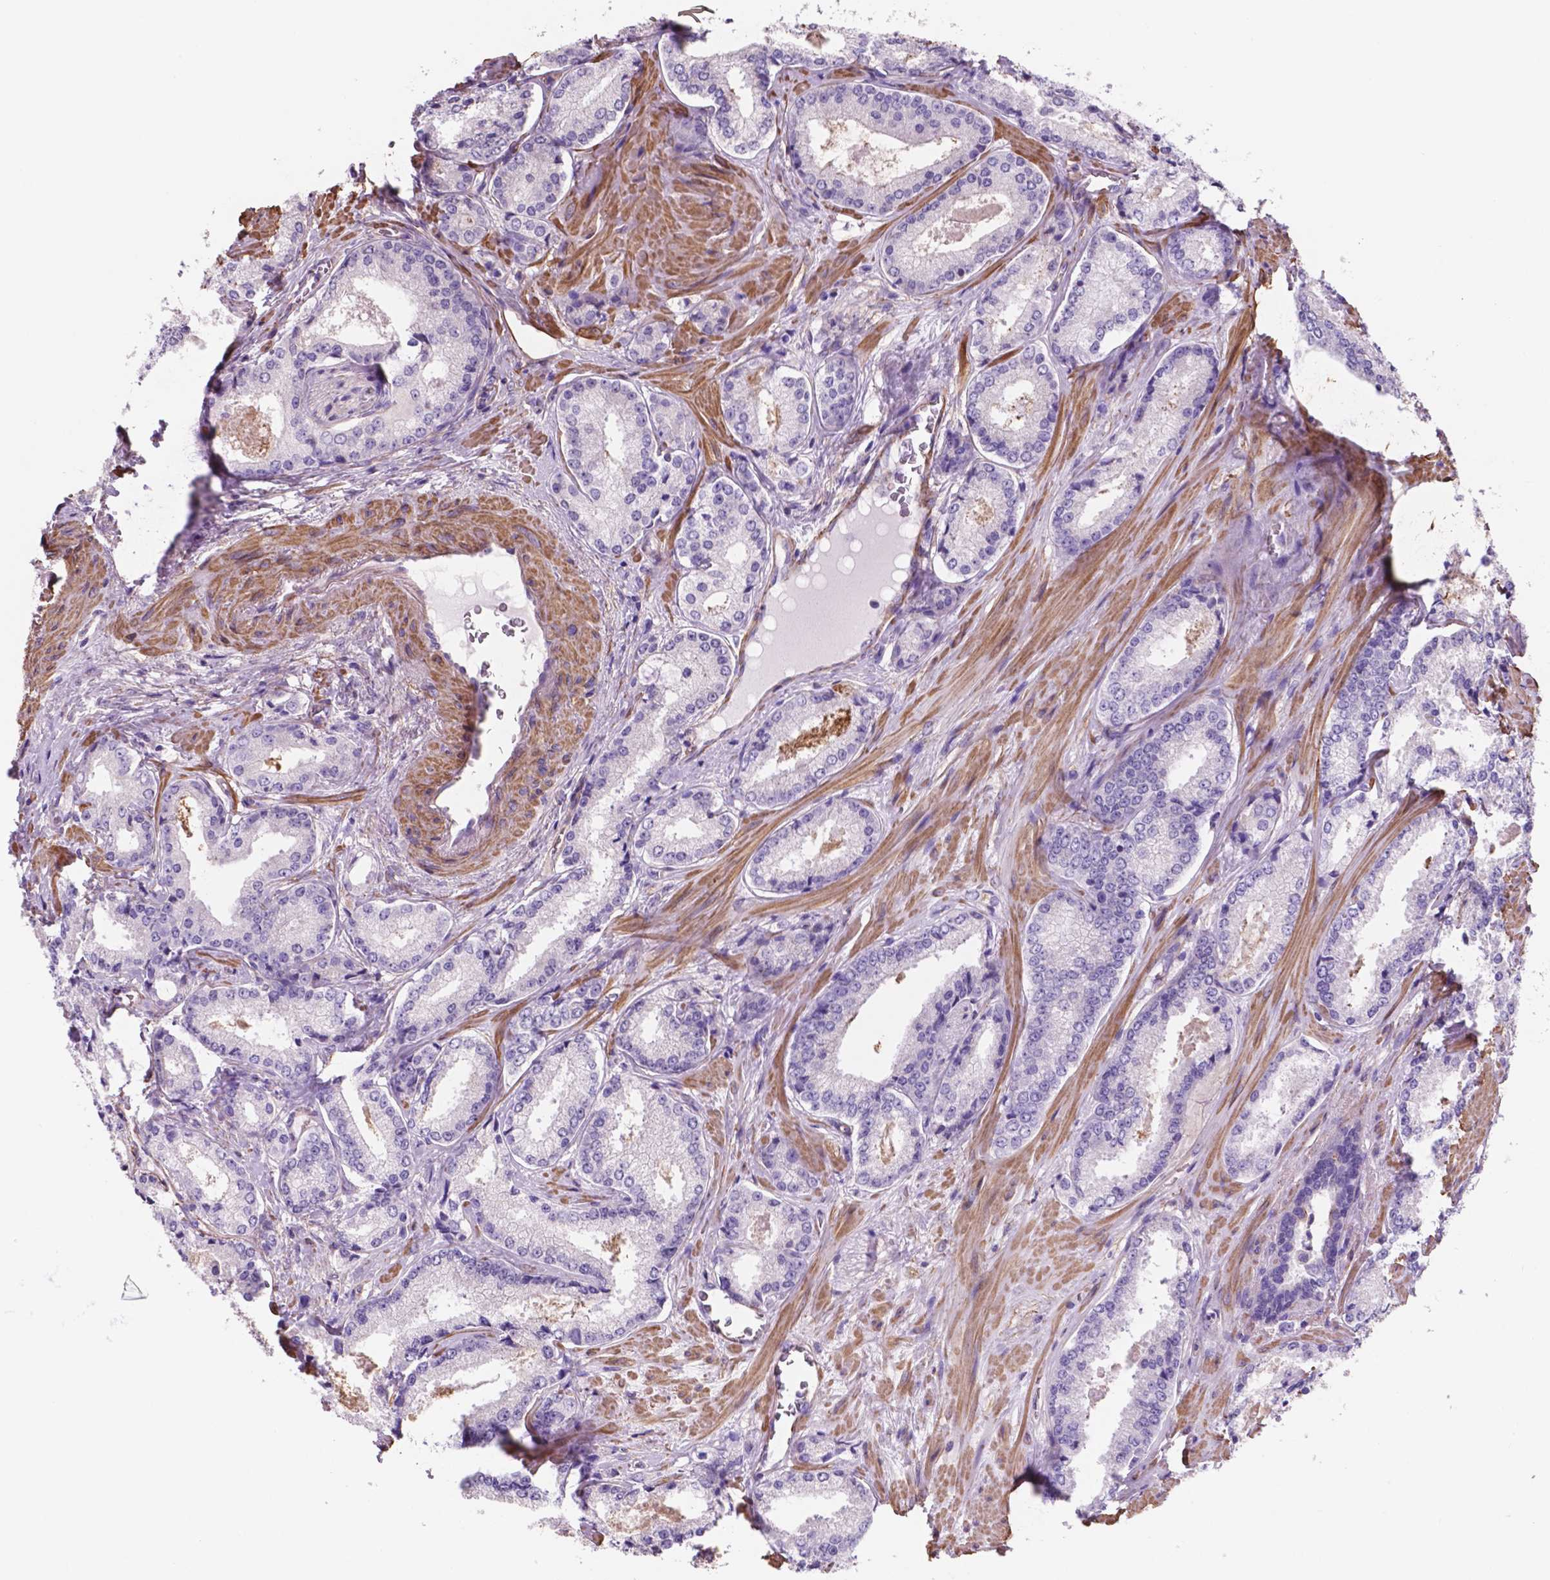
{"staining": {"intensity": "negative", "quantity": "none", "location": "none"}, "tissue": "prostate cancer", "cell_type": "Tumor cells", "image_type": "cancer", "snomed": [{"axis": "morphology", "description": "Adenocarcinoma, Low grade"}, {"axis": "topography", "description": "Prostate"}], "caption": "IHC photomicrograph of human prostate low-grade adenocarcinoma stained for a protein (brown), which exhibits no expression in tumor cells.", "gene": "TOR2A", "patient": {"sex": "male", "age": 56}}